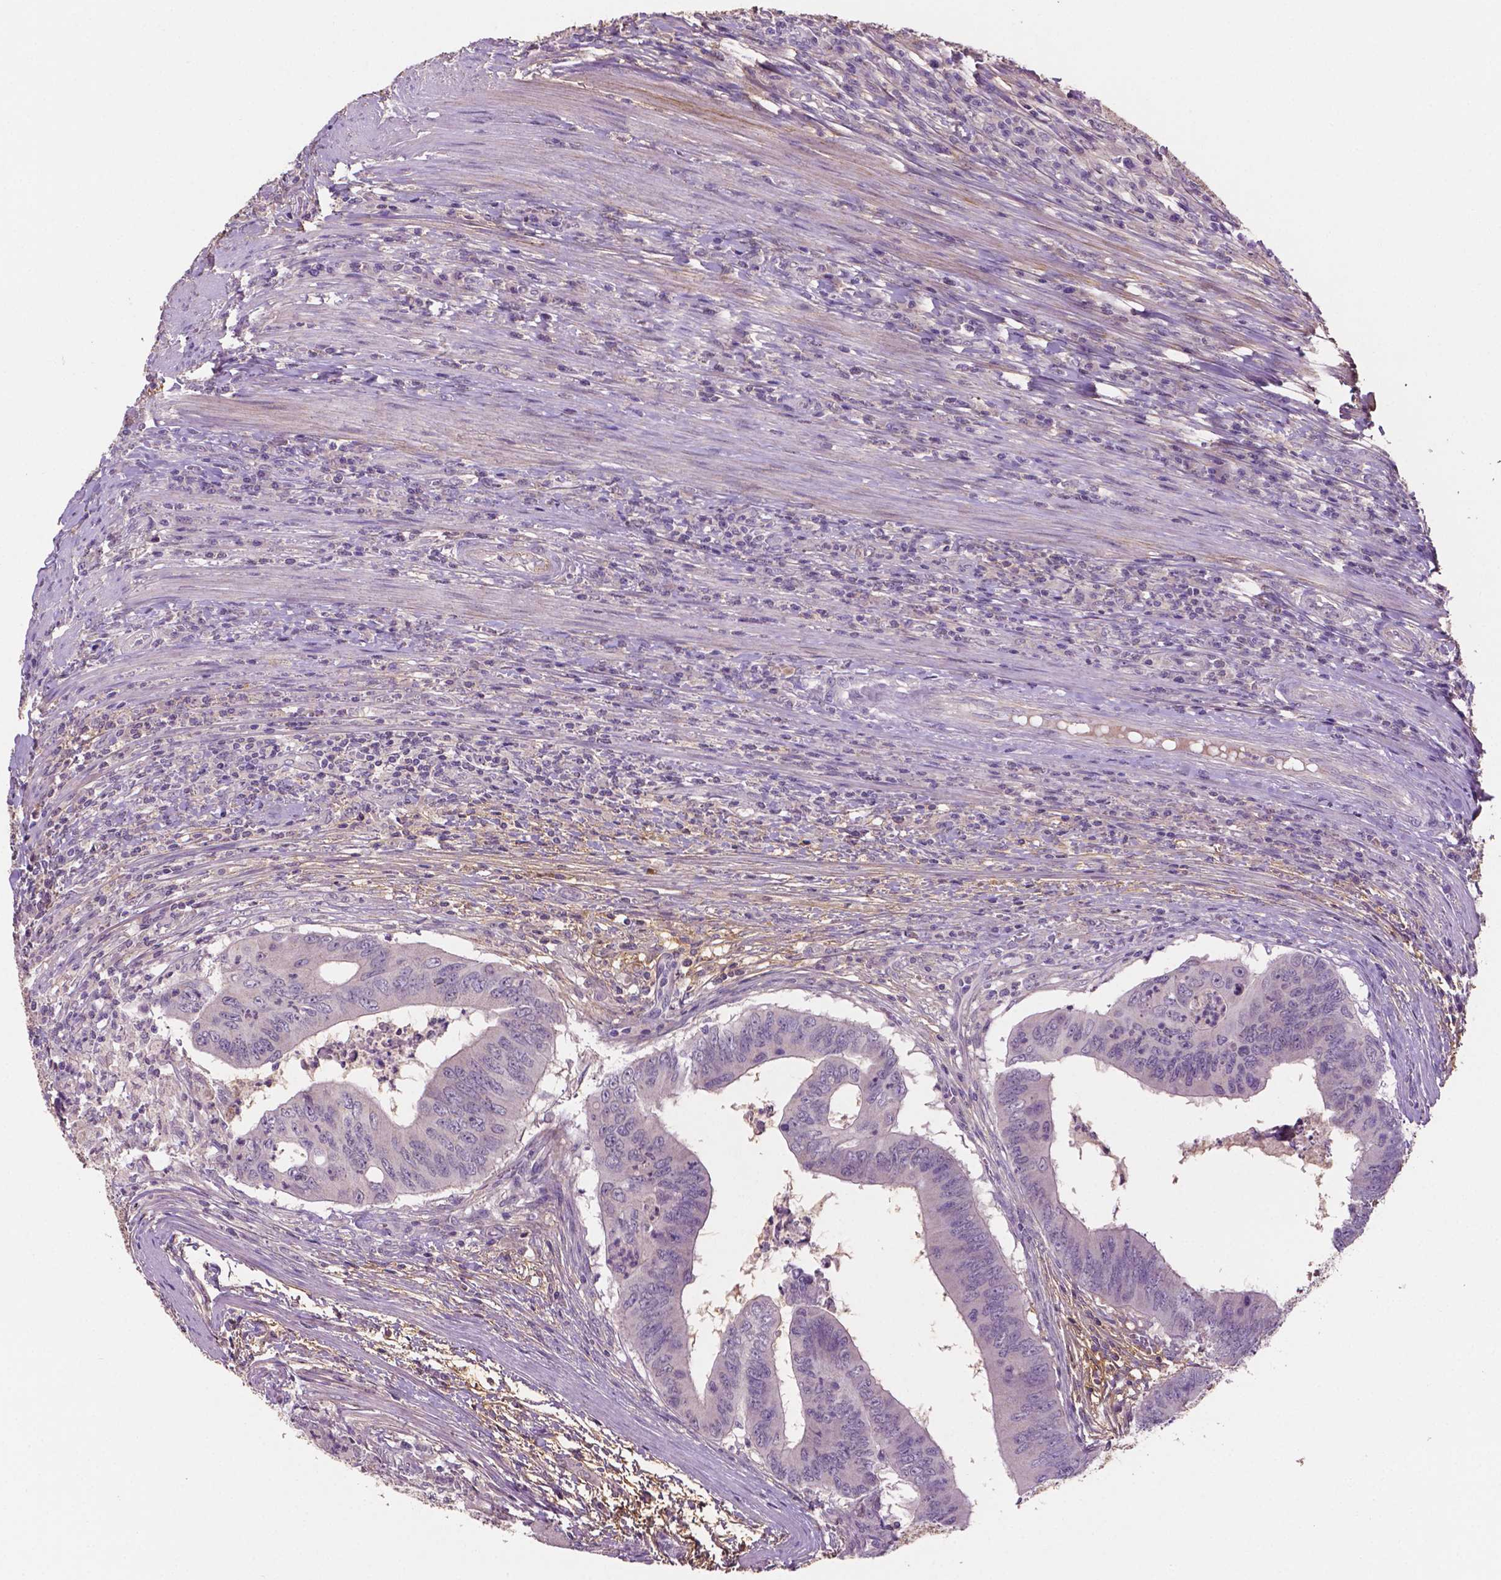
{"staining": {"intensity": "negative", "quantity": "none", "location": "none"}, "tissue": "colorectal cancer", "cell_type": "Tumor cells", "image_type": "cancer", "snomed": [{"axis": "morphology", "description": "Adenocarcinoma, NOS"}, {"axis": "topography", "description": "Colon"}], "caption": "Colorectal adenocarcinoma was stained to show a protein in brown. There is no significant staining in tumor cells.", "gene": "FBLN1", "patient": {"sex": "male", "age": 53}}